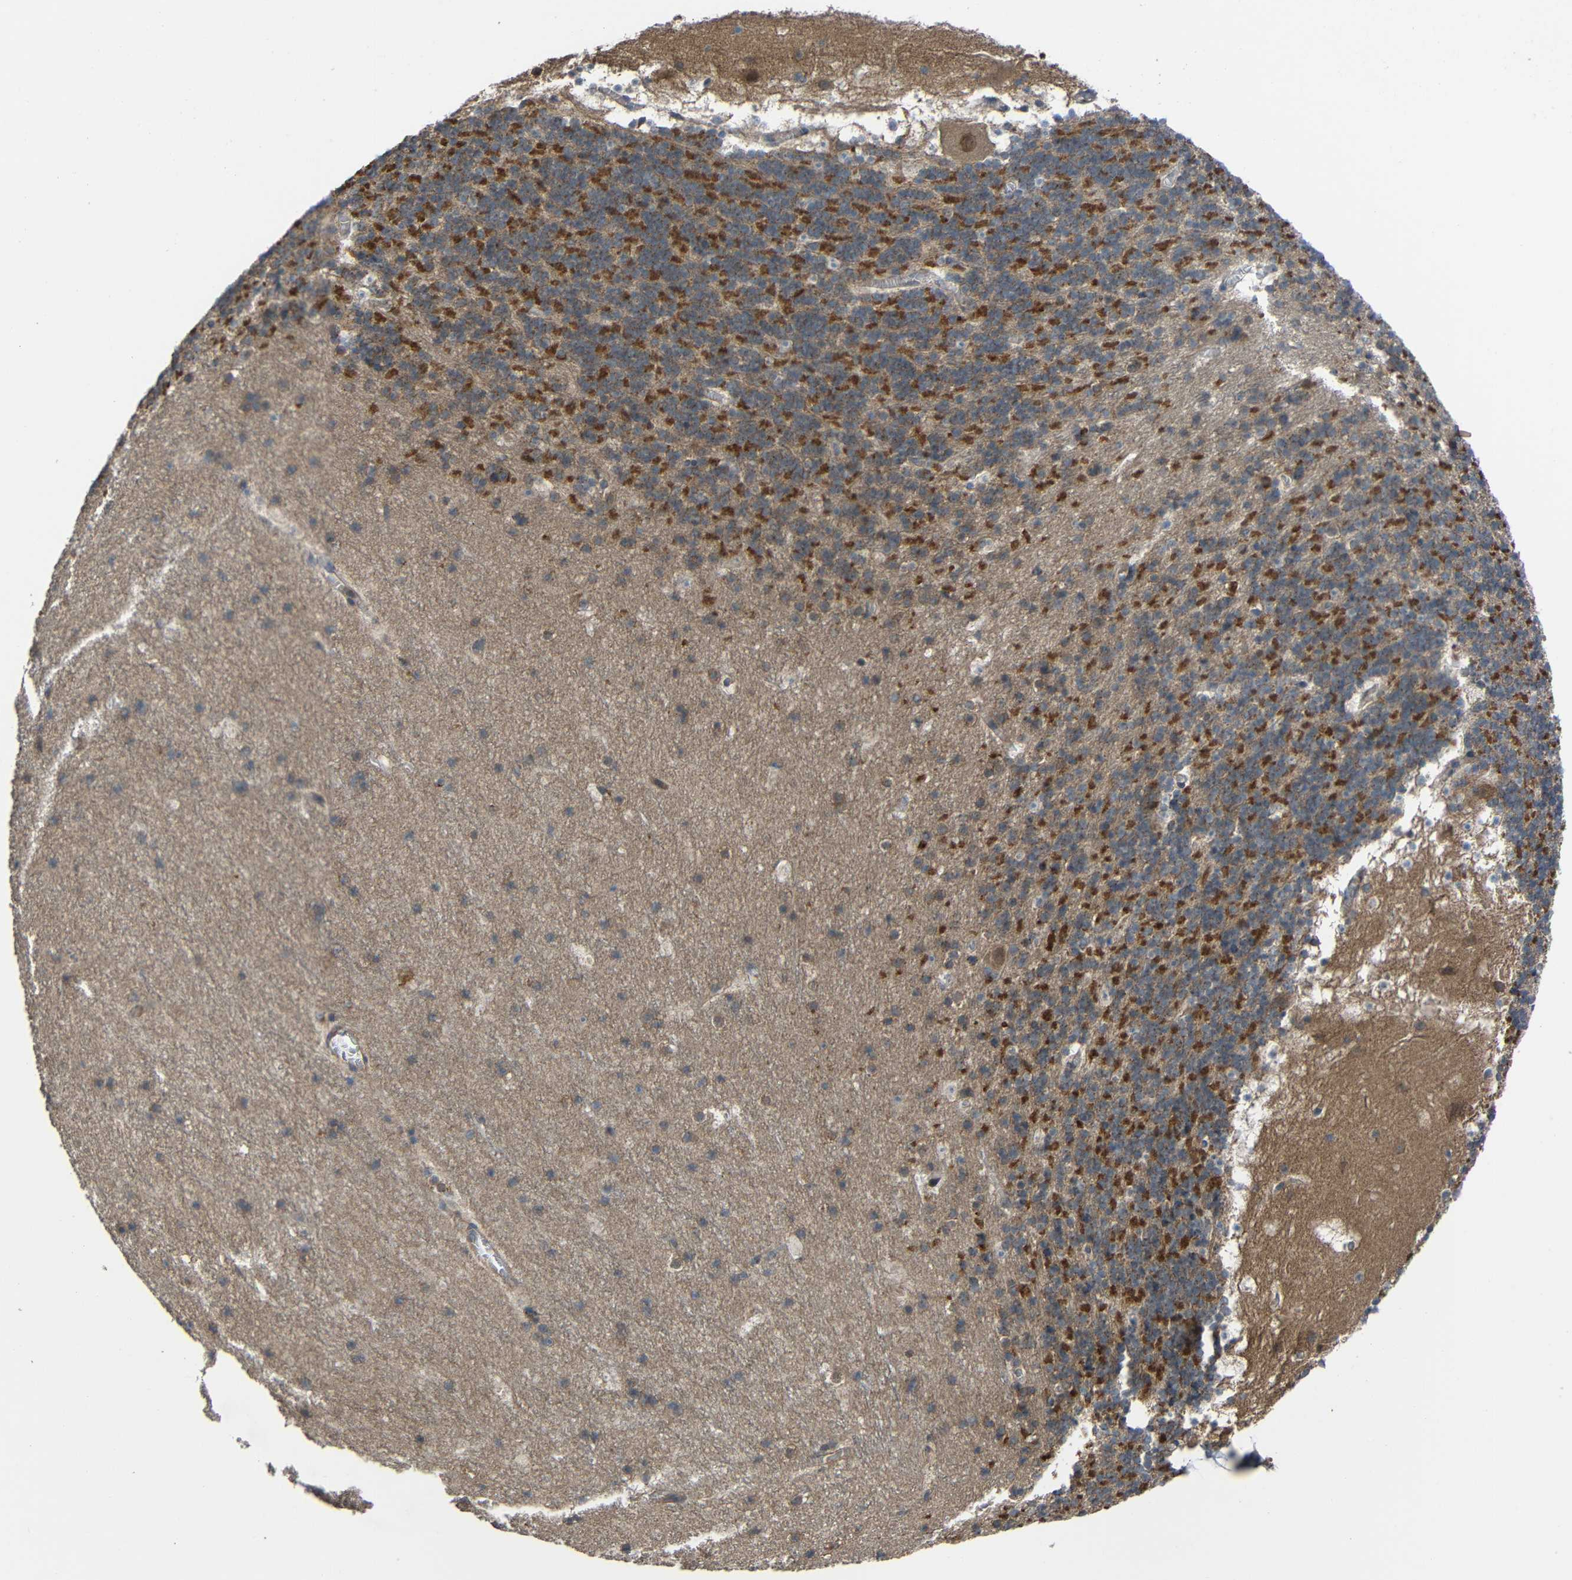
{"staining": {"intensity": "strong", "quantity": "25%-75%", "location": "cytoplasmic/membranous"}, "tissue": "cerebellum", "cell_type": "Cells in granular layer", "image_type": "normal", "snomed": [{"axis": "morphology", "description": "Normal tissue, NOS"}, {"axis": "topography", "description": "Cerebellum"}], "caption": "Protein analysis of benign cerebellum shows strong cytoplasmic/membranous positivity in about 25%-75% of cells in granular layer.", "gene": "CHST9", "patient": {"sex": "male", "age": 45}}